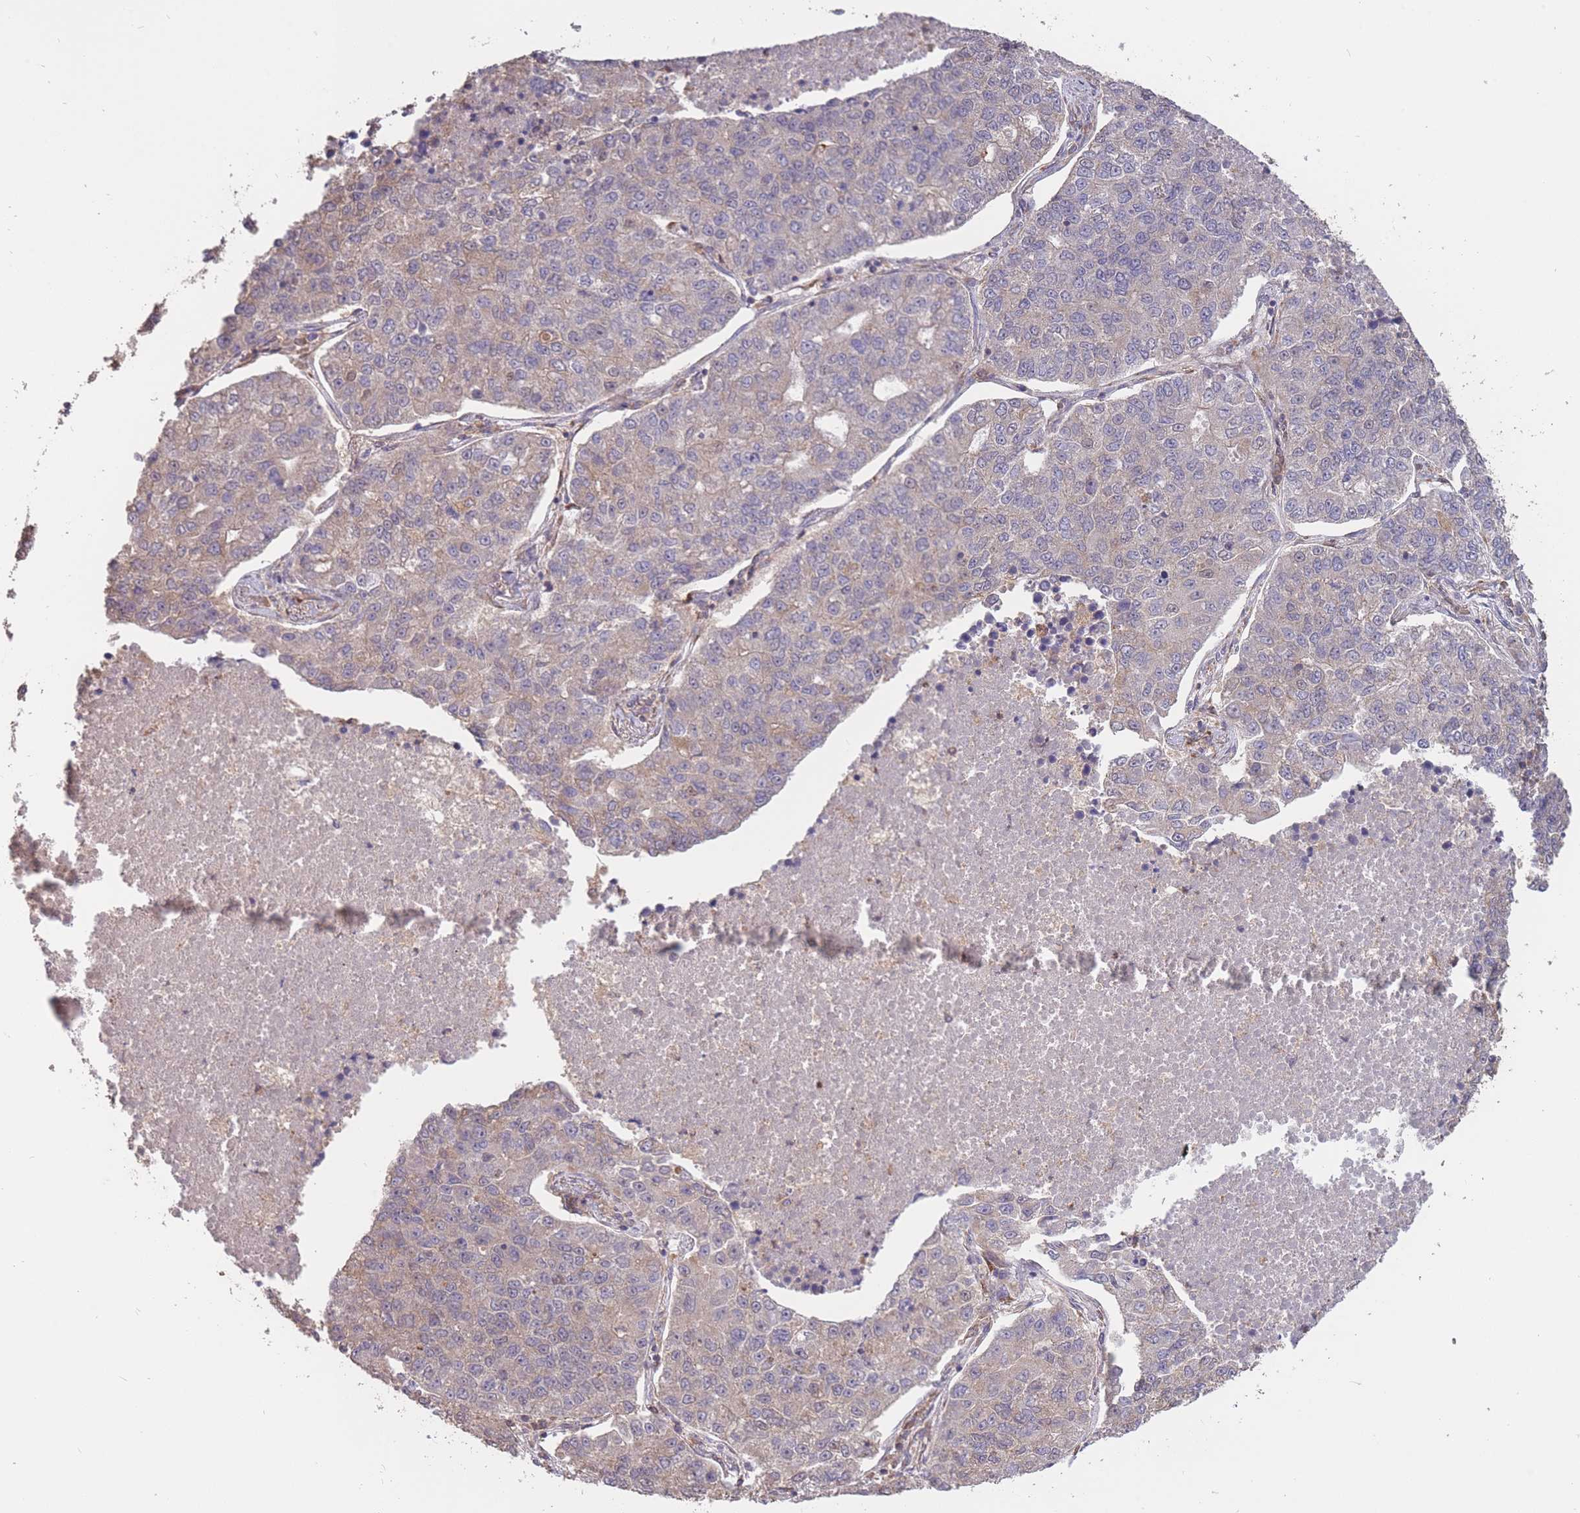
{"staining": {"intensity": "negative", "quantity": "none", "location": "none"}, "tissue": "lung cancer", "cell_type": "Tumor cells", "image_type": "cancer", "snomed": [{"axis": "morphology", "description": "Adenocarcinoma, NOS"}, {"axis": "topography", "description": "Lung"}], "caption": "High power microscopy image of an immunohistochemistry (IHC) photomicrograph of adenocarcinoma (lung), revealing no significant positivity in tumor cells. (DAB (3,3'-diaminobenzidine) IHC, high magnification).", "gene": "GMIP", "patient": {"sex": "male", "age": 49}}